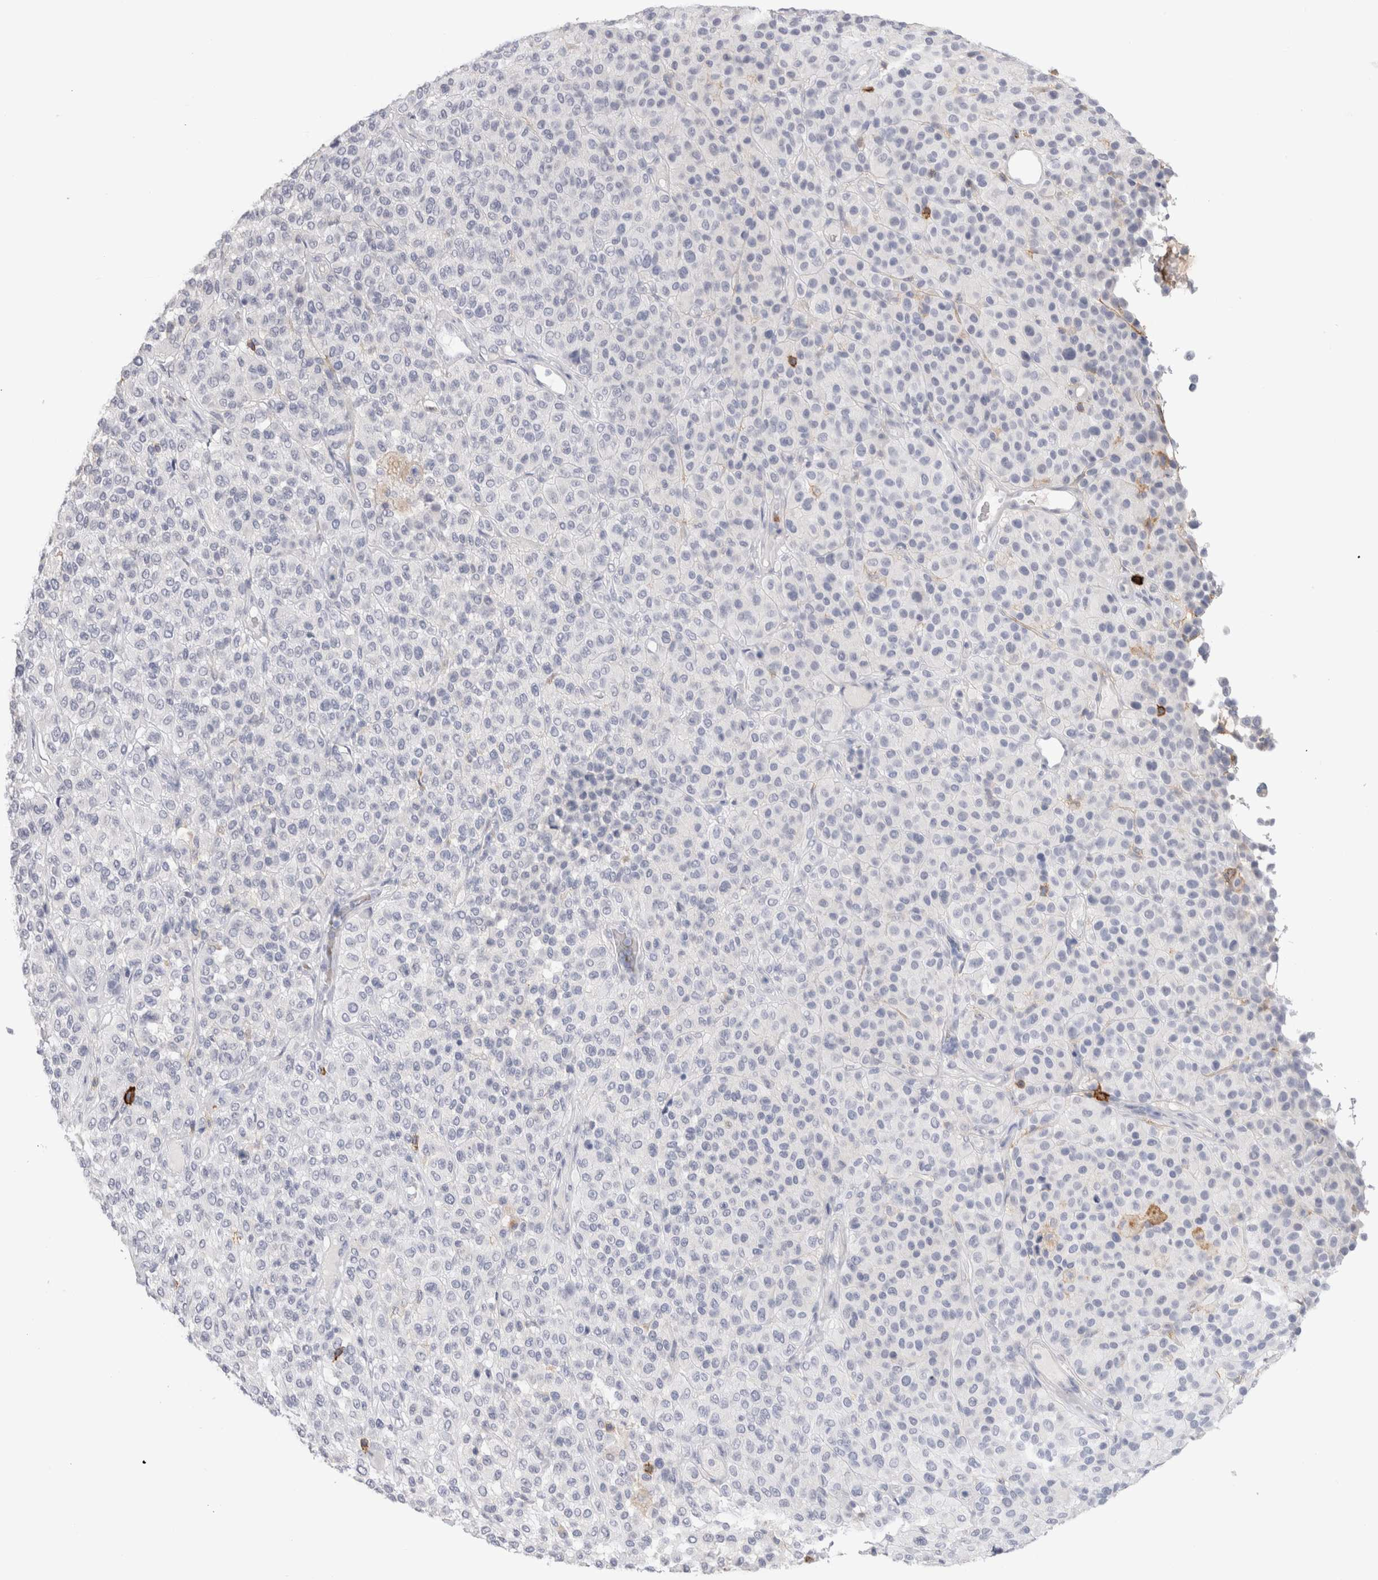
{"staining": {"intensity": "negative", "quantity": "none", "location": "none"}, "tissue": "melanoma", "cell_type": "Tumor cells", "image_type": "cancer", "snomed": [{"axis": "morphology", "description": "Malignant melanoma, Metastatic site"}, {"axis": "topography", "description": "Pancreas"}], "caption": "This histopathology image is of malignant melanoma (metastatic site) stained with immunohistochemistry to label a protein in brown with the nuclei are counter-stained blue. There is no positivity in tumor cells.", "gene": "CD38", "patient": {"sex": "female", "age": 30}}